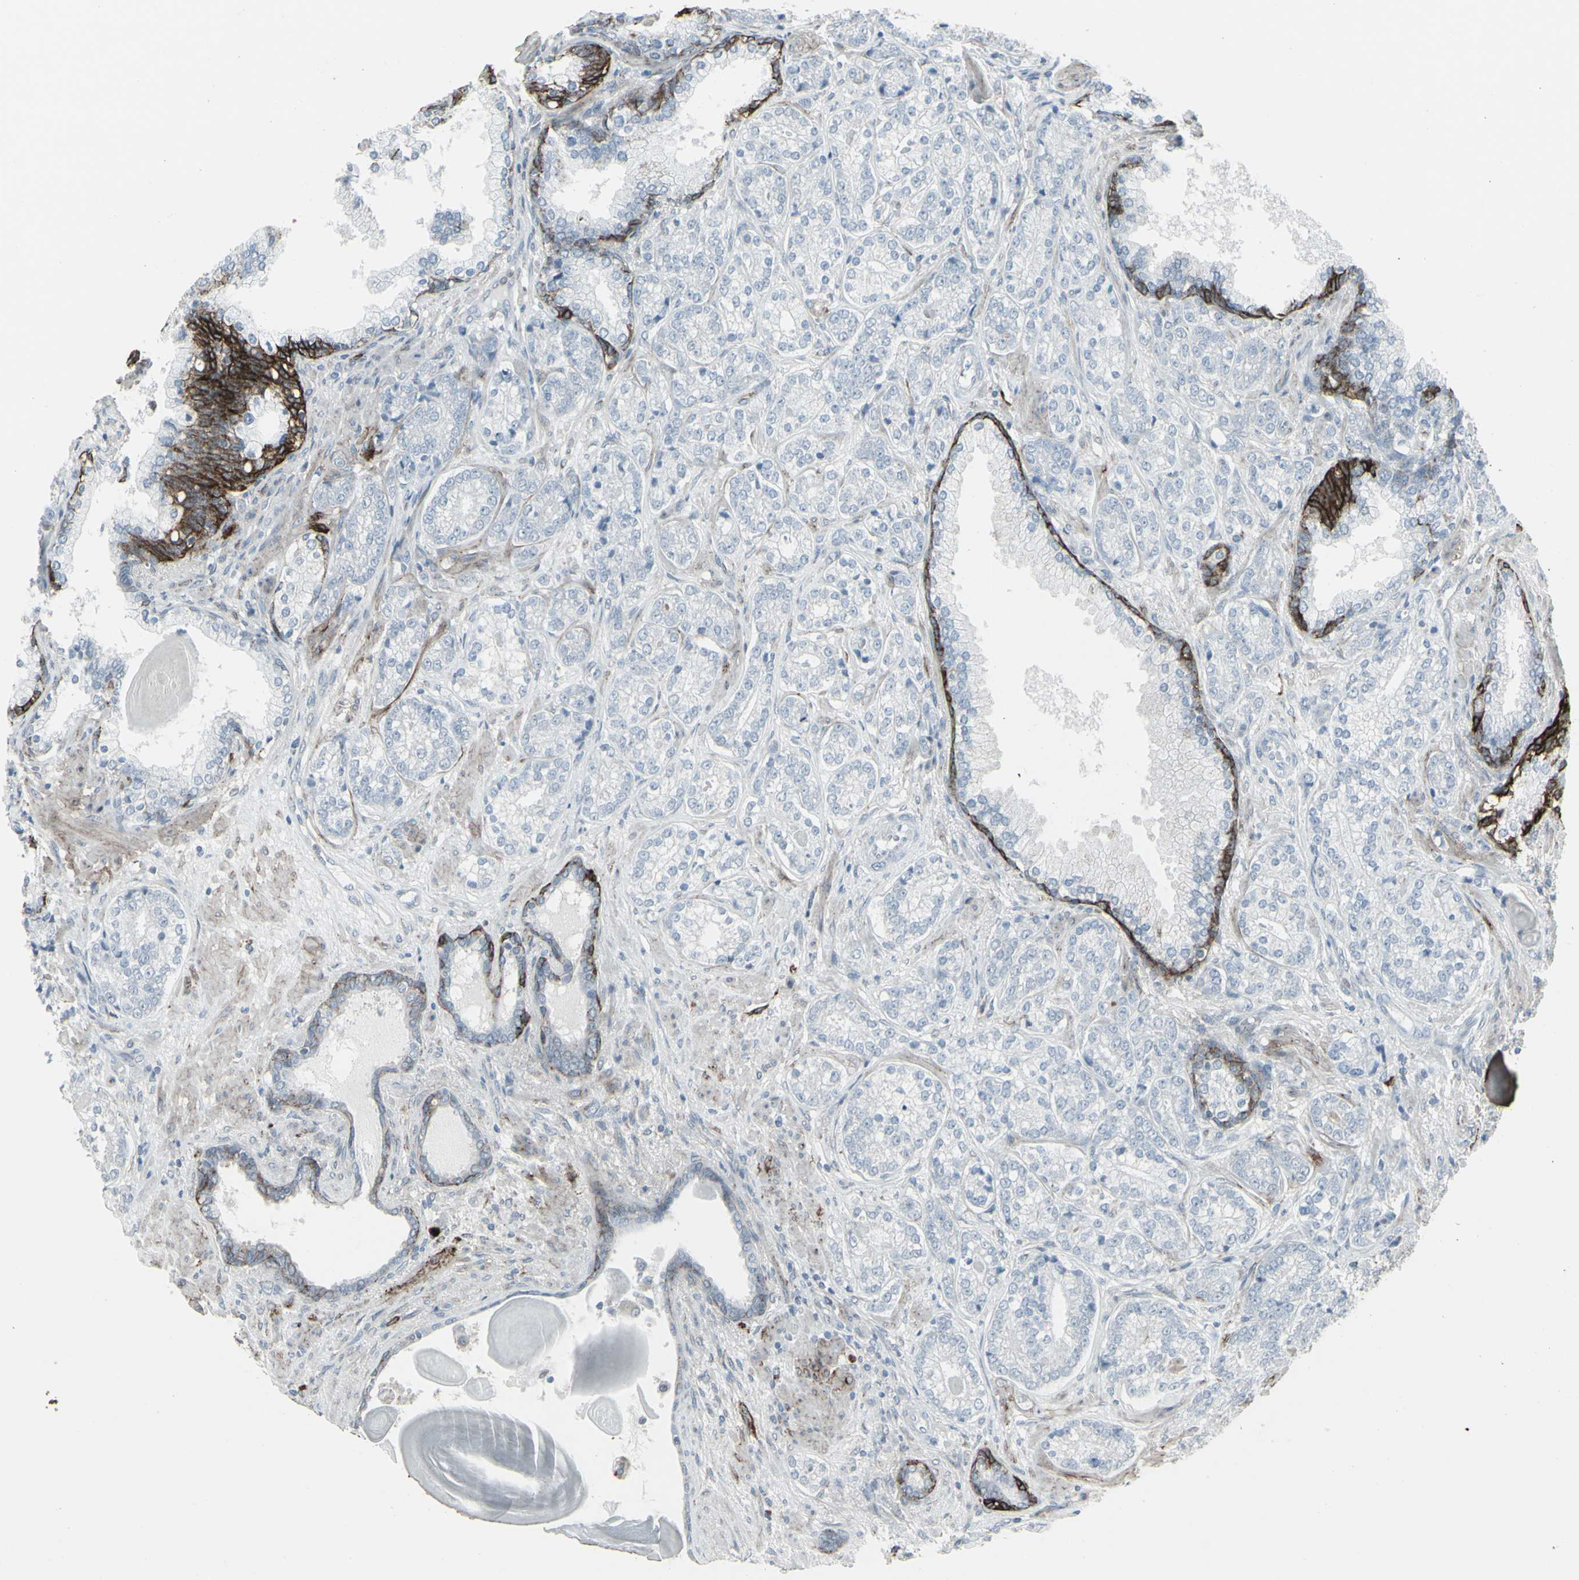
{"staining": {"intensity": "negative", "quantity": "none", "location": "none"}, "tissue": "prostate cancer", "cell_type": "Tumor cells", "image_type": "cancer", "snomed": [{"axis": "morphology", "description": "Adenocarcinoma, High grade"}, {"axis": "topography", "description": "Prostate"}], "caption": "Immunohistochemical staining of prostate cancer exhibits no significant staining in tumor cells.", "gene": "GJA1", "patient": {"sex": "male", "age": 61}}